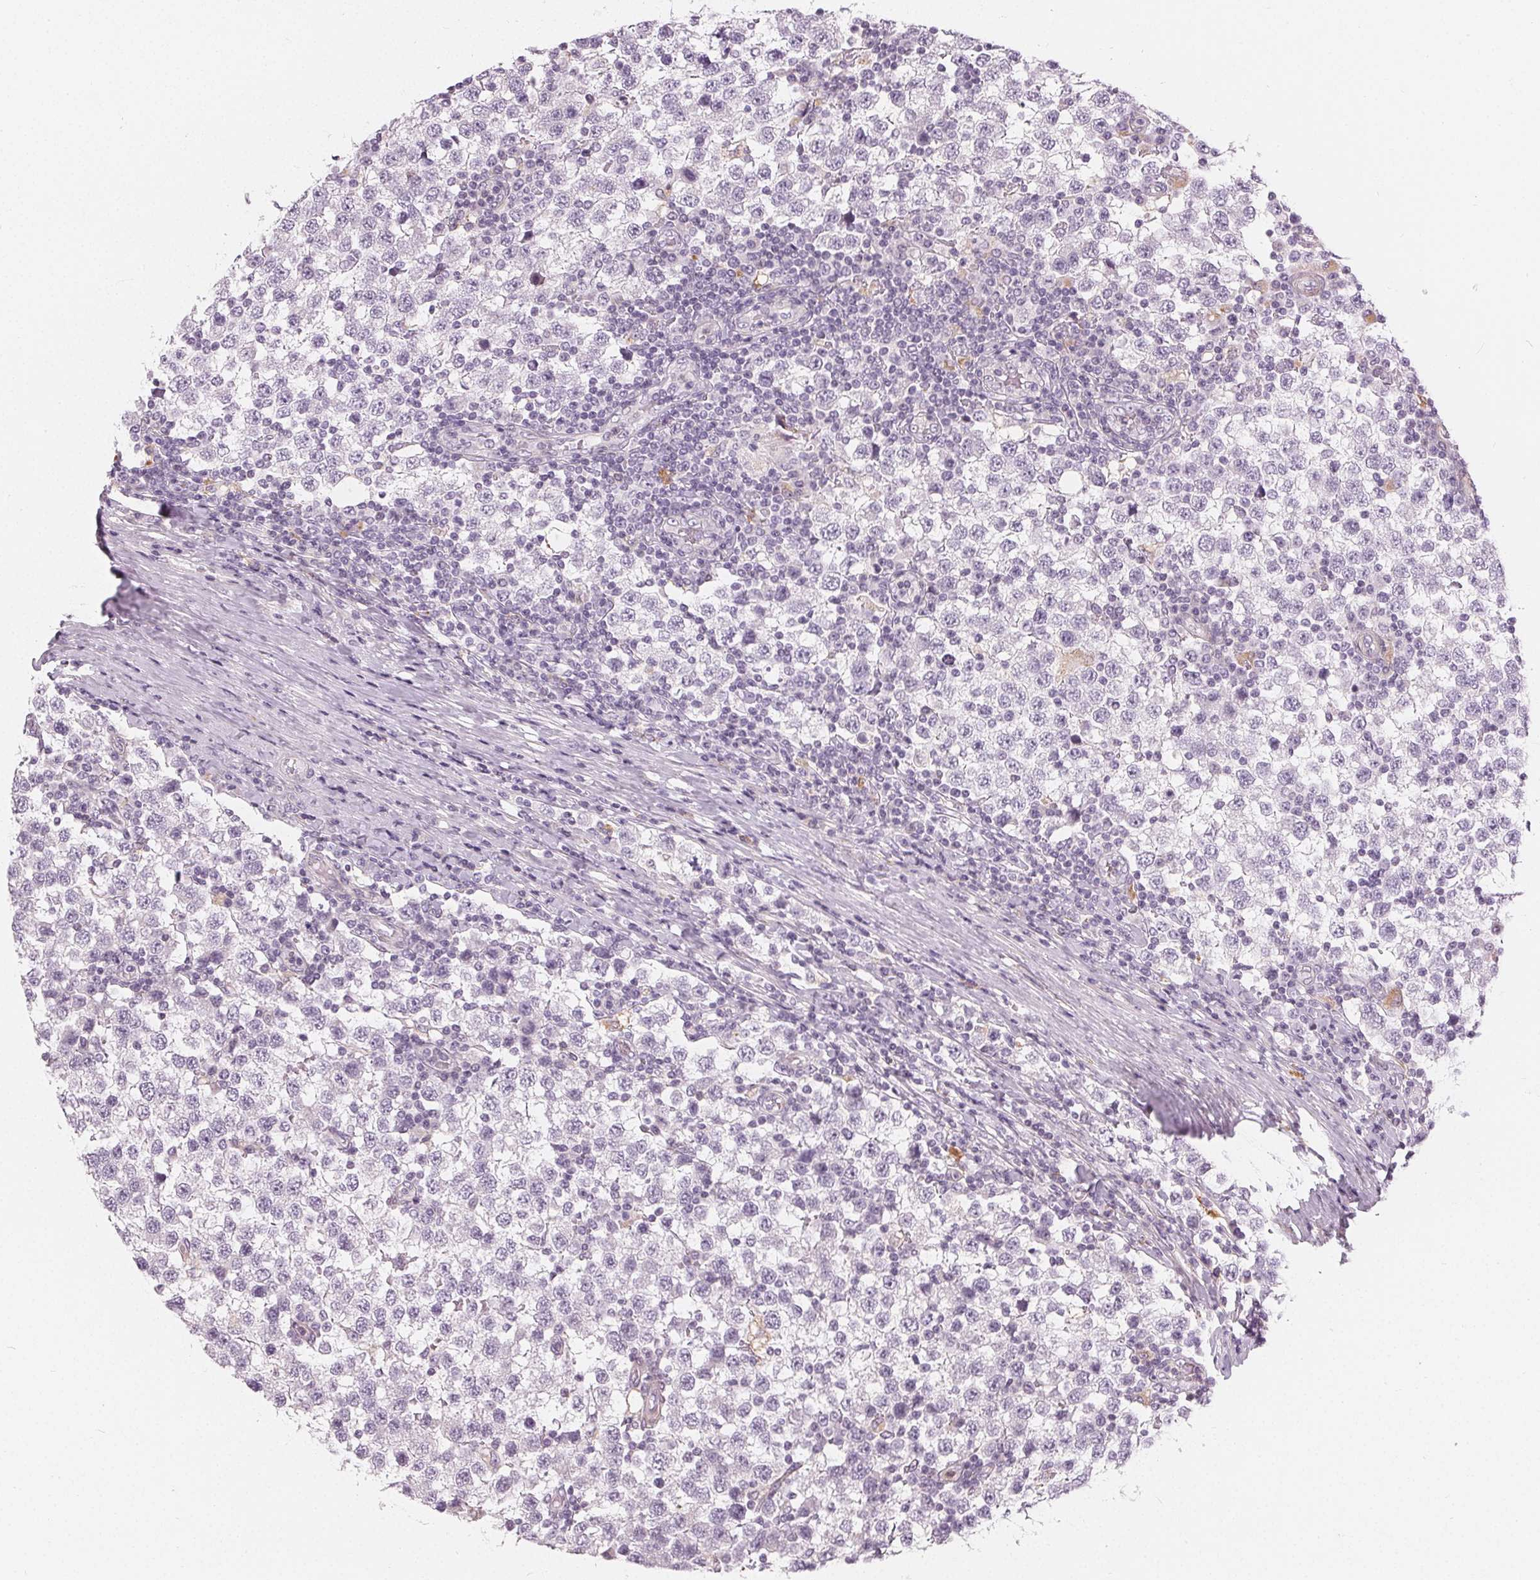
{"staining": {"intensity": "negative", "quantity": "none", "location": "none"}, "tissue": "testis cancer", "cell_type": "Tumor cells", "image_type": "cancer", "snomed": [{"axis": "morphology", "description": "Seminoma, NOS"}, {"axis": "topography", "description": "Testis"}], "caption": "Photomicrograph shows no significant protein expression in tumor cells of testis cancer.", "gene": "HOPX", "patient": {"sex": "male", "age": 34}}